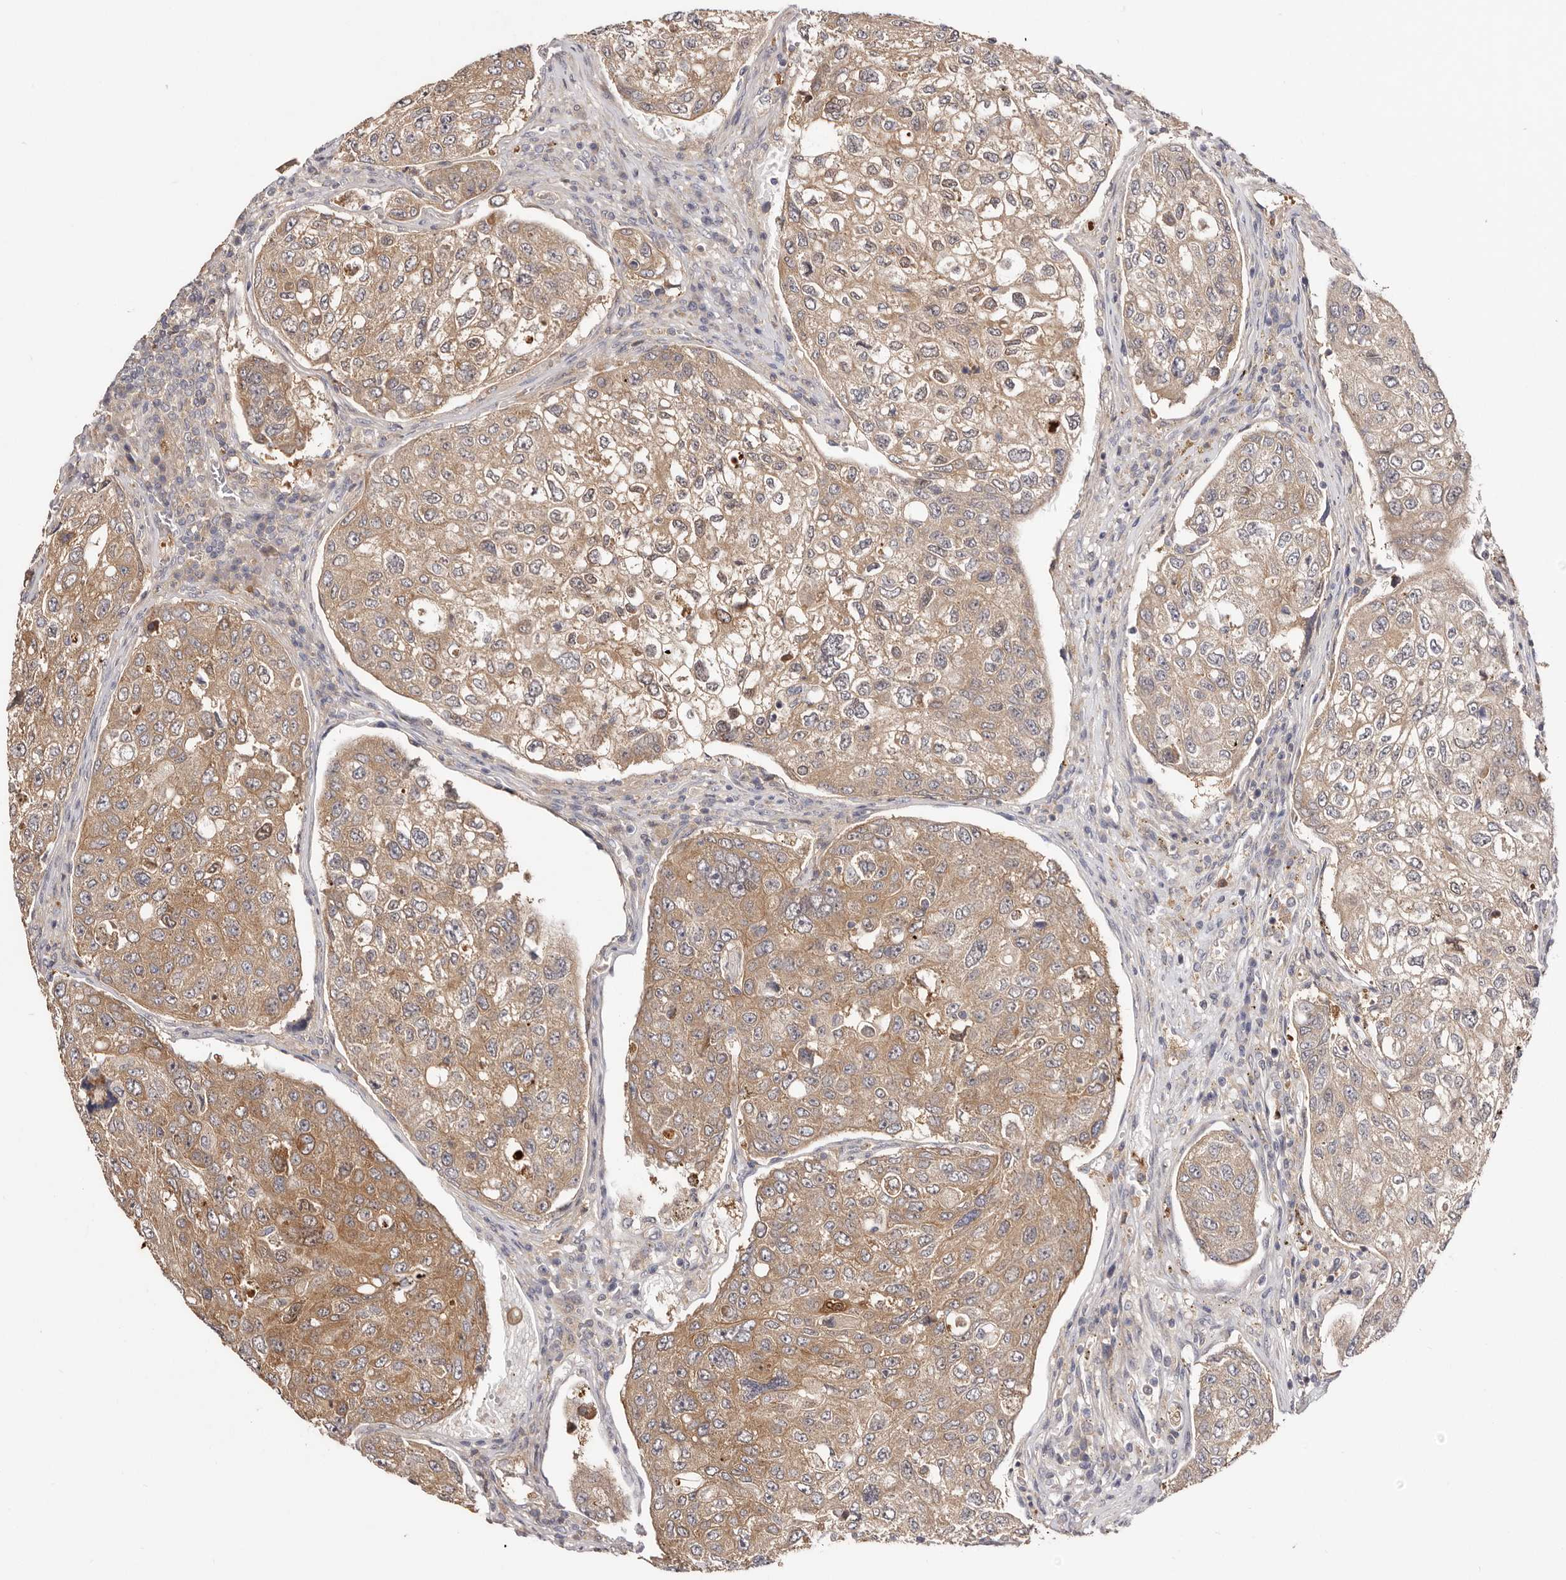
{"staining": {"intensity": "moderate", "quantity": ">75%", "location": "cytoplasmic/membranous"}, "tissue": "urothelial cancer", "cell_type": "Tumor cells", "image_type": "cancer", "snomed": [{"axis": "morphology", "description": "Urothelial carcinoma, High grade"}, {"axis": "topography", "description": "Lymph node"}, {"axis": "topography", "description": "Urinary bladder"}], "caption": "Immunohistochemical staining of high-grade urothelial carcinoma exhibits medium levels of moderate cytoplasmic/membranous protein positivity in approximately >75% of tumor cells.", "gene": "TC2N", "patient": {"sex": "male", "age": 51}}